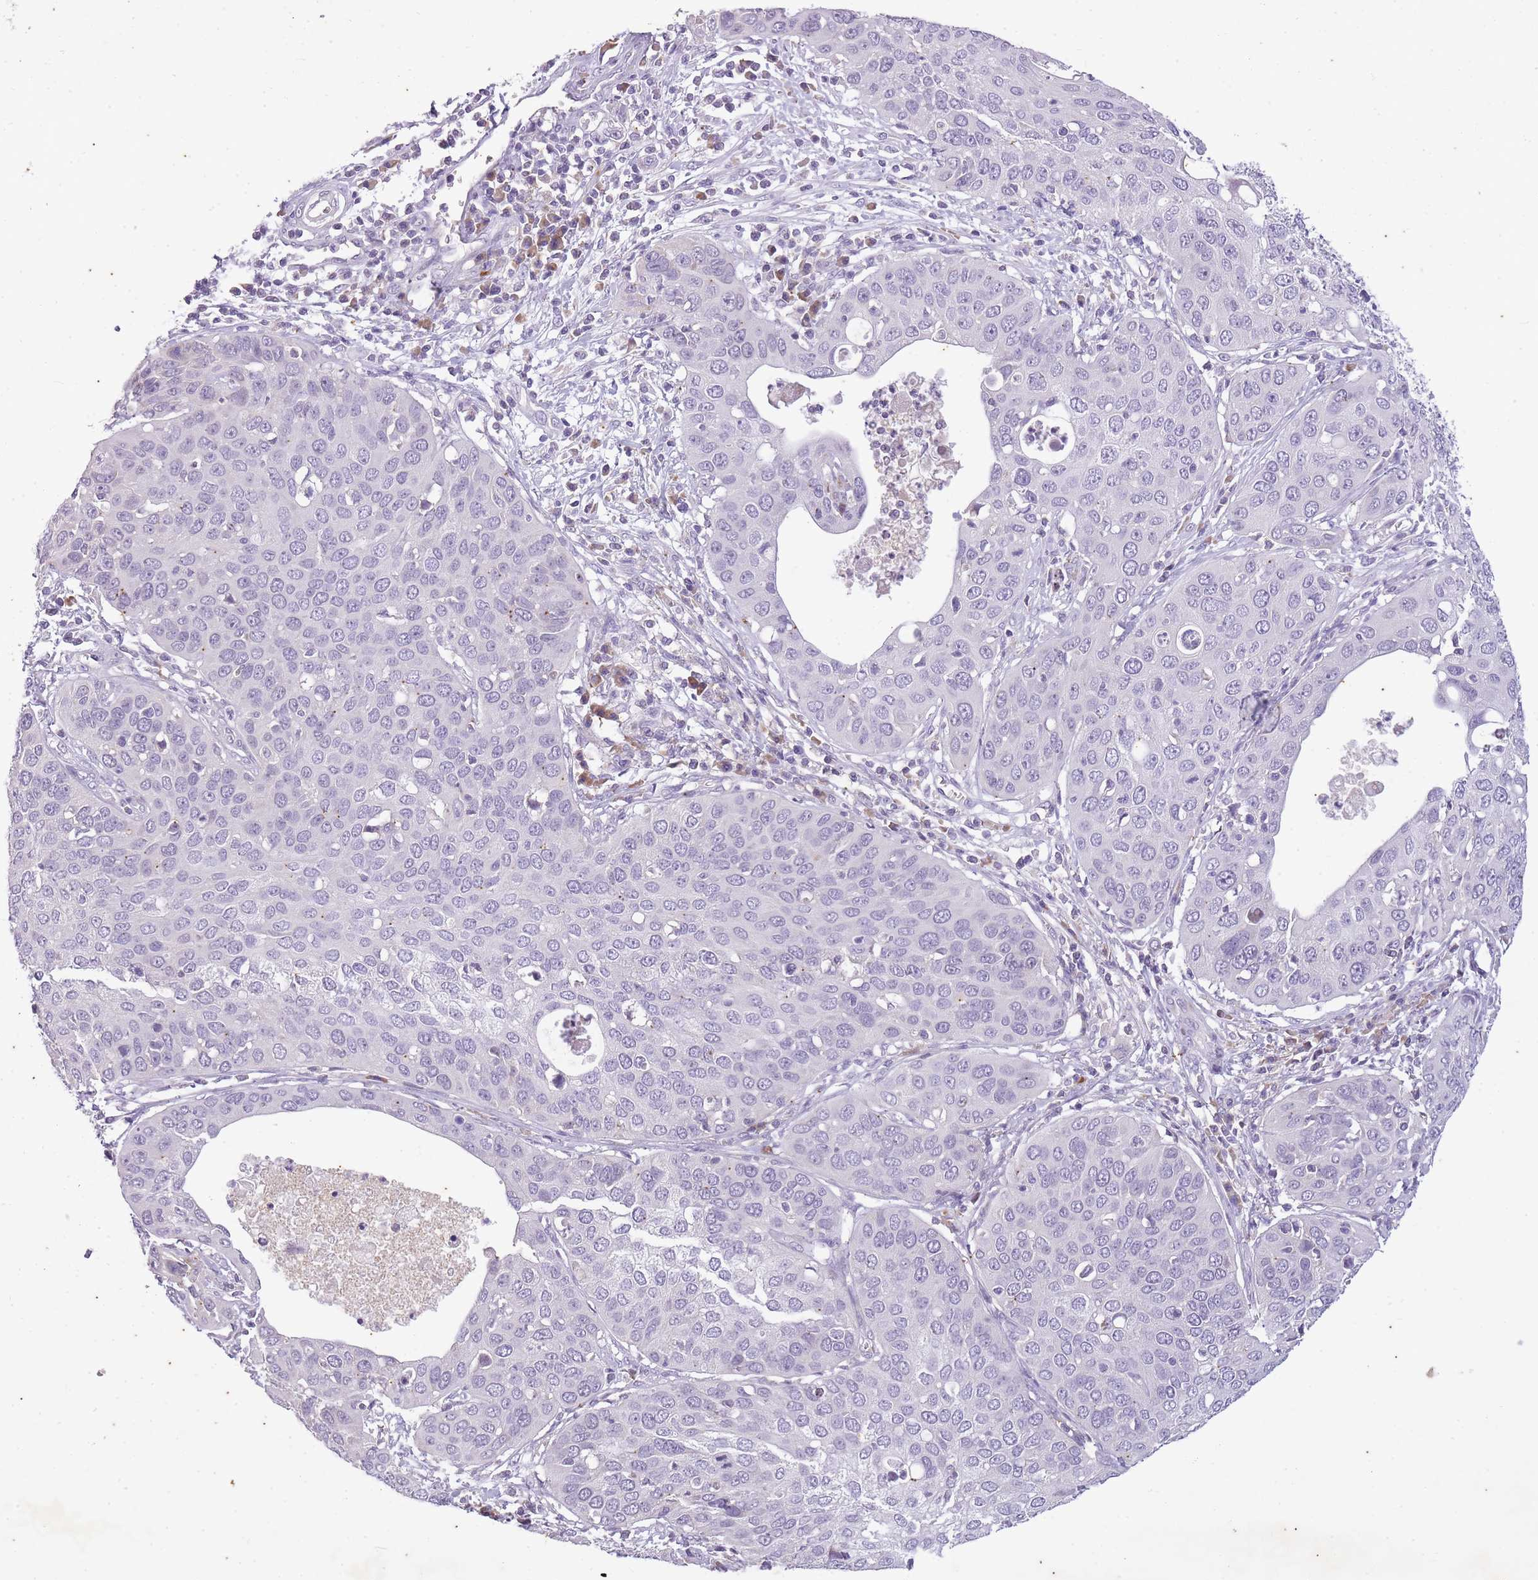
{"staining": {"intensity": "negative", "quantity": "none", "location": "none"}, "tissue": "cervical cancer", "cell_type": "Tumor cells", "image_type": "cancer", "snomed": [{"axis": "morphology", "description": "Squamous cell carcinoma, NOS"}, {"axis": "topography", "description": "Cervix"}], "caption": "Immunohistochemistry of human squamous cell carcinoma (cervical) reveals no positivity in tumor cells.", "gene": "CNTNAP3", "patient": {"sex": "female", "age": 36}}